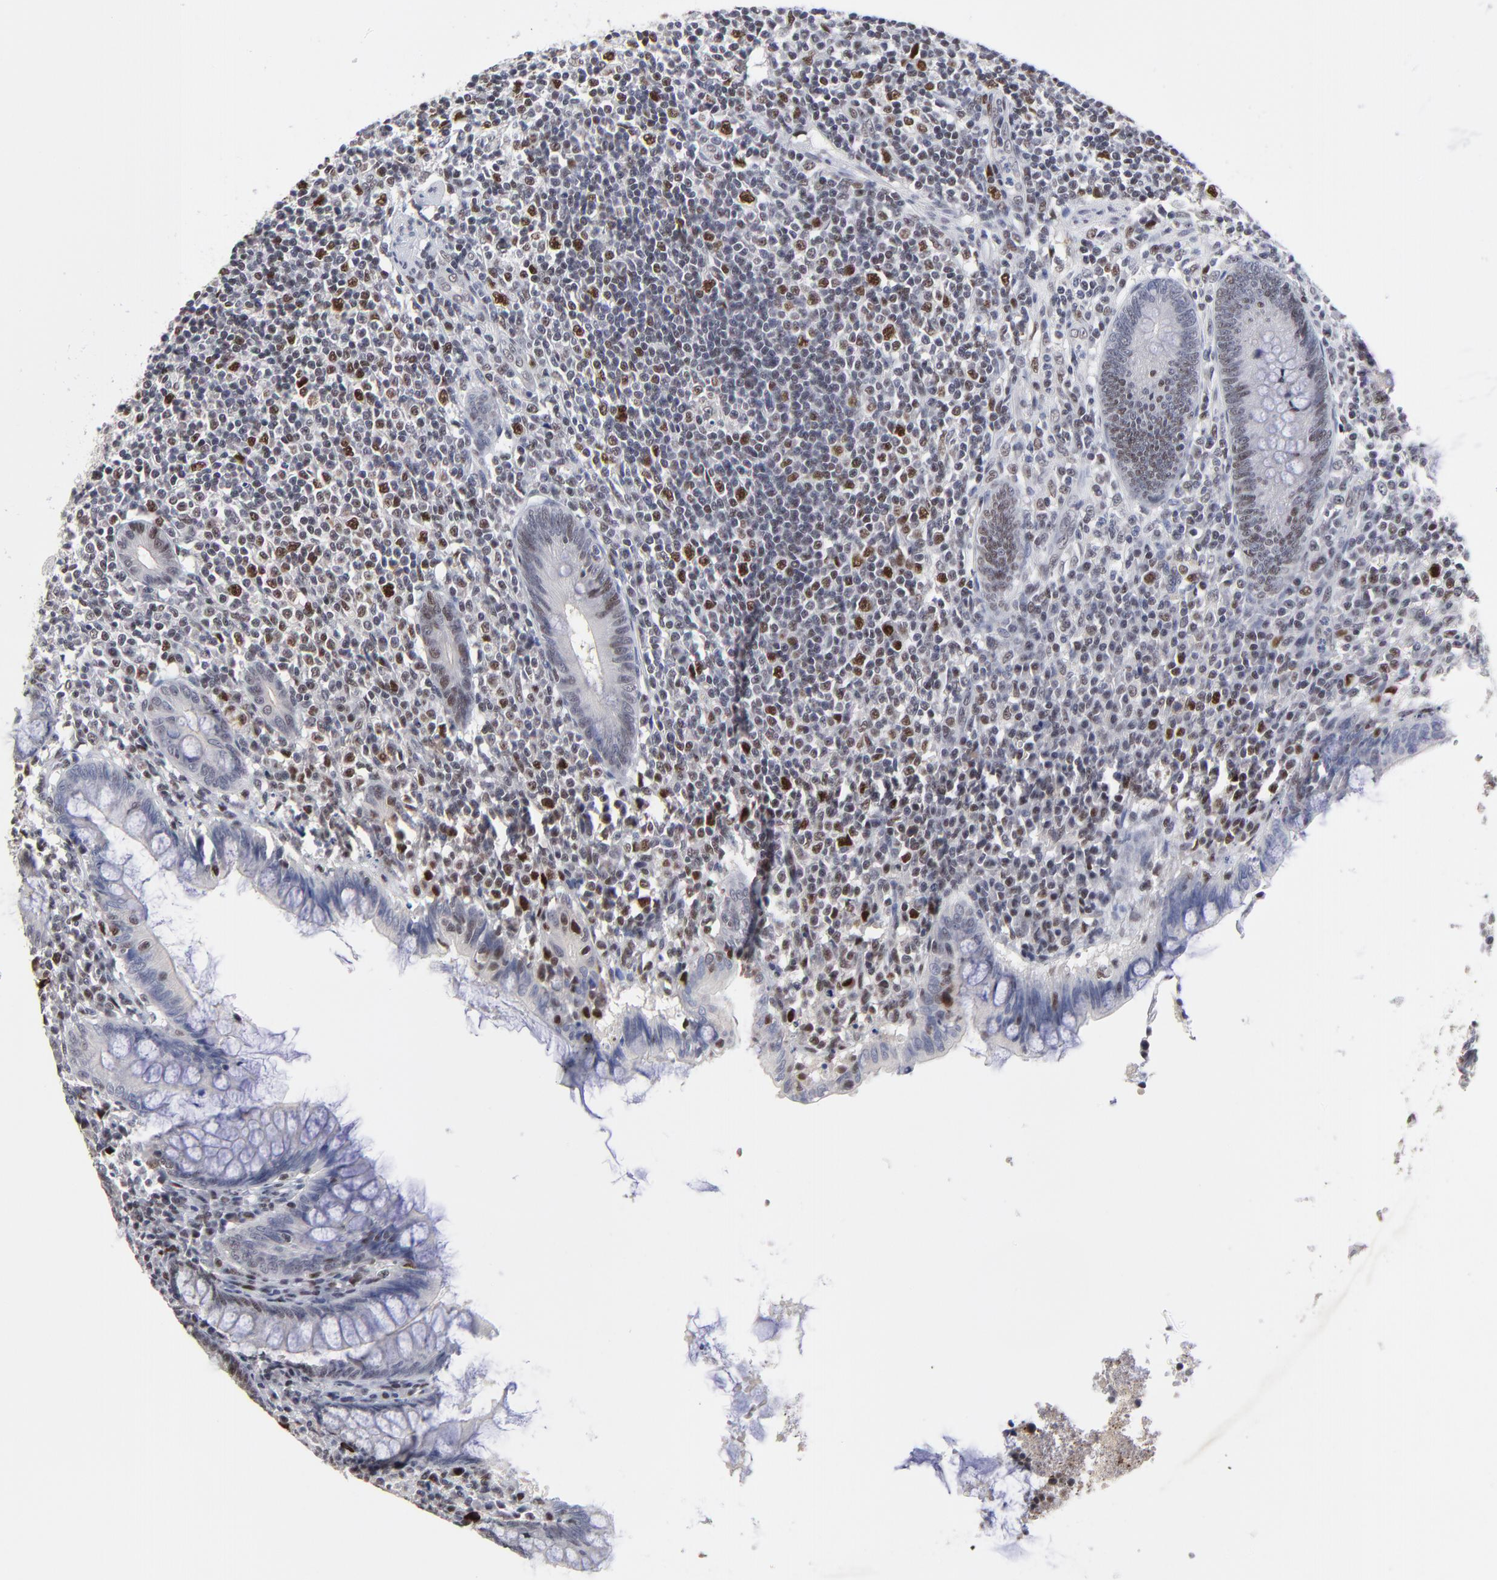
{"staining": {"intensity": "moderate", "quantity": "25%-75%", "location": "nuclear"}, "tissue": "appendix", "cell_type": "Glandular cells", "image_type": "normal", "snomed": [{"axis": "morphology", "description": "Normal tissue, NOS"}, {"axis": "topography", "description": "Appendix"}], "caption": "Moderate nuclear expression is identified in about 25%-75% of glandular cells in benign appendix.", "gene": "OGFOD1", "patient": {"sex": "female", "age": 66}}